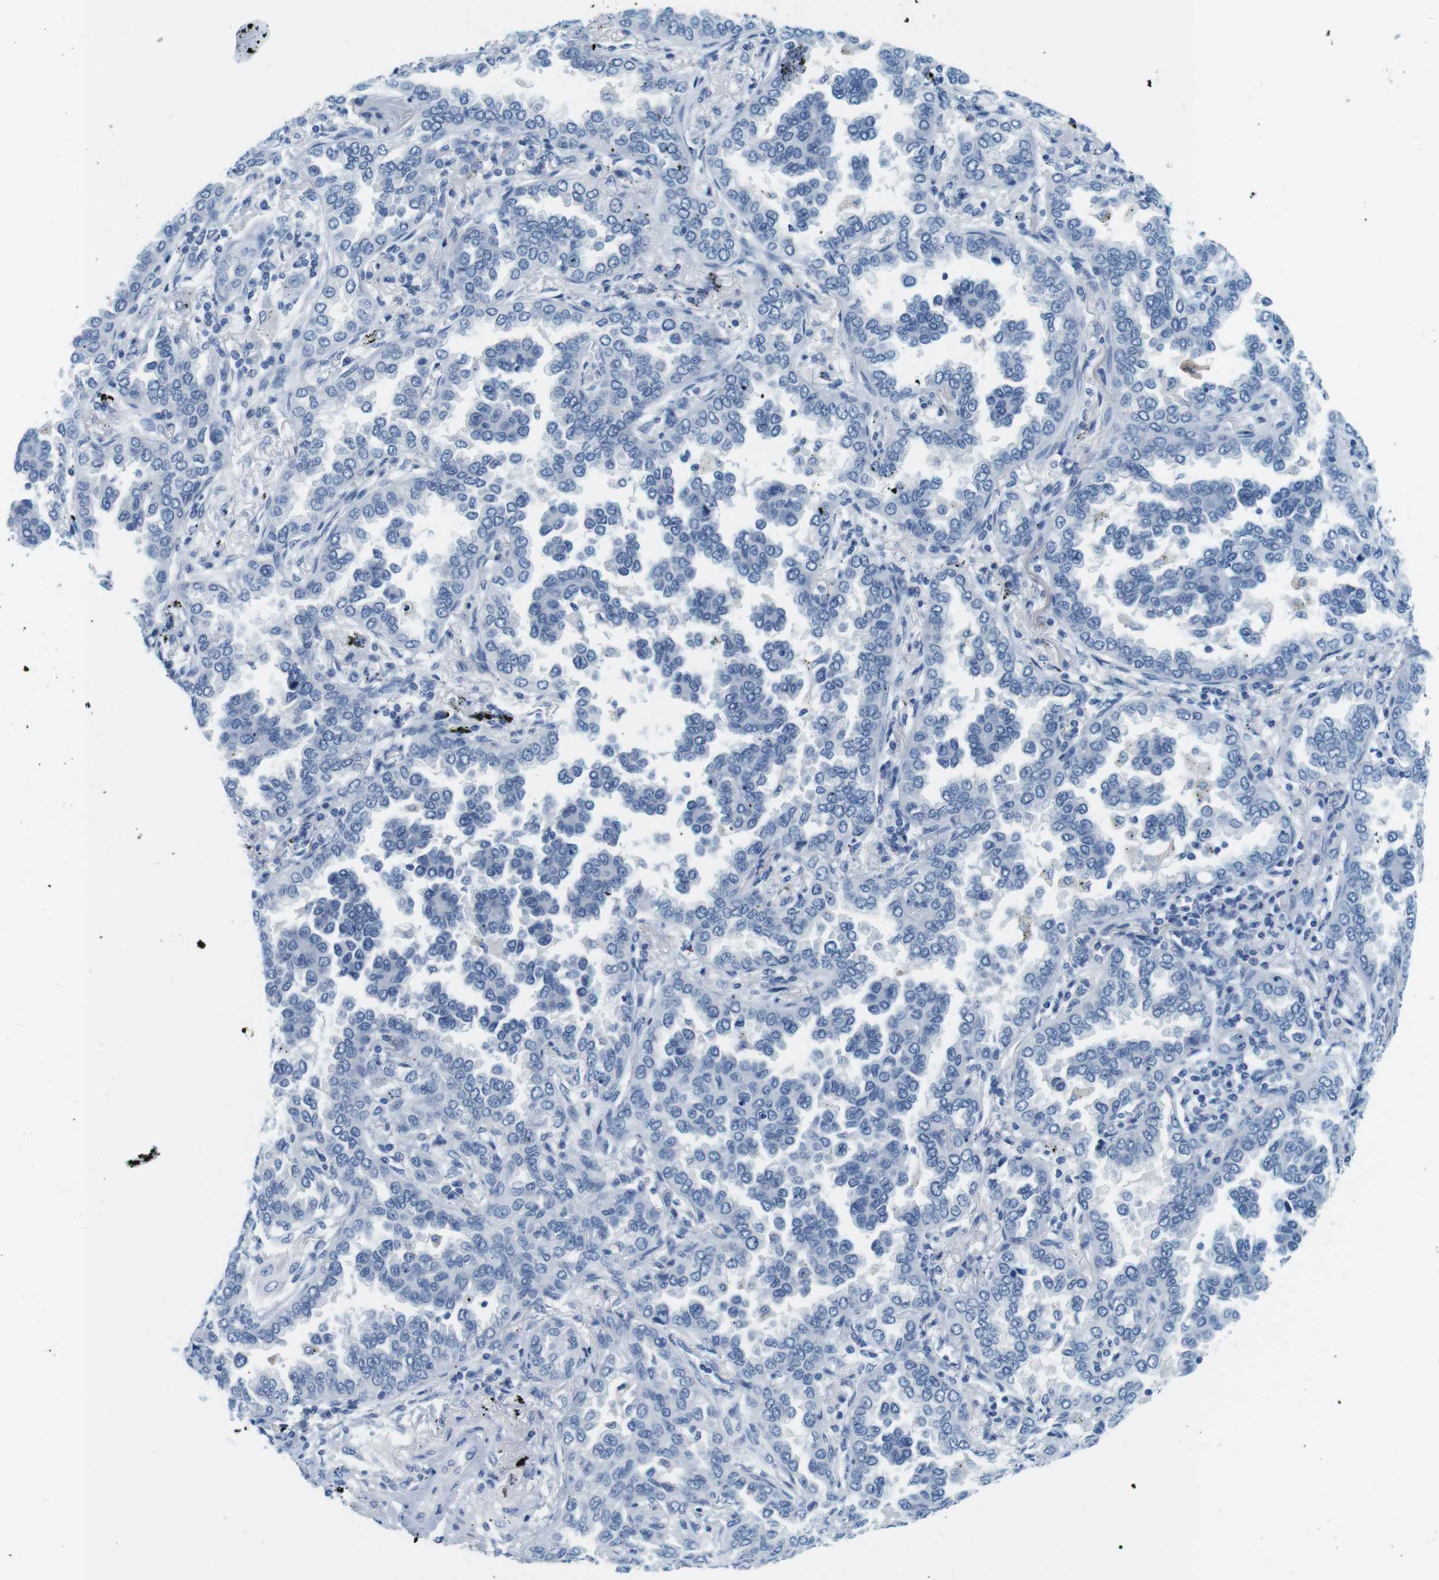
{"staining": {"intensity": "negative", "quantity": "none", "location": "none"}, "tissue": "lung cancer", "cell_type": "Tumor cells", "image_type": "cancer", "snomed": [{"axis": "morphology", "description": "Normal tissue, NOS"}, {"axis": "morphology", "description": "Adenocarcinoma, NOS"}, {"axis": "topography", "description": "Lung"}], "caption": "IHC of human lung cancer (adenocarcinoma) reveals no staining in tumor cells.", "gene": "CYP2C9", "patient": {"sex": "male", "age": 59}}